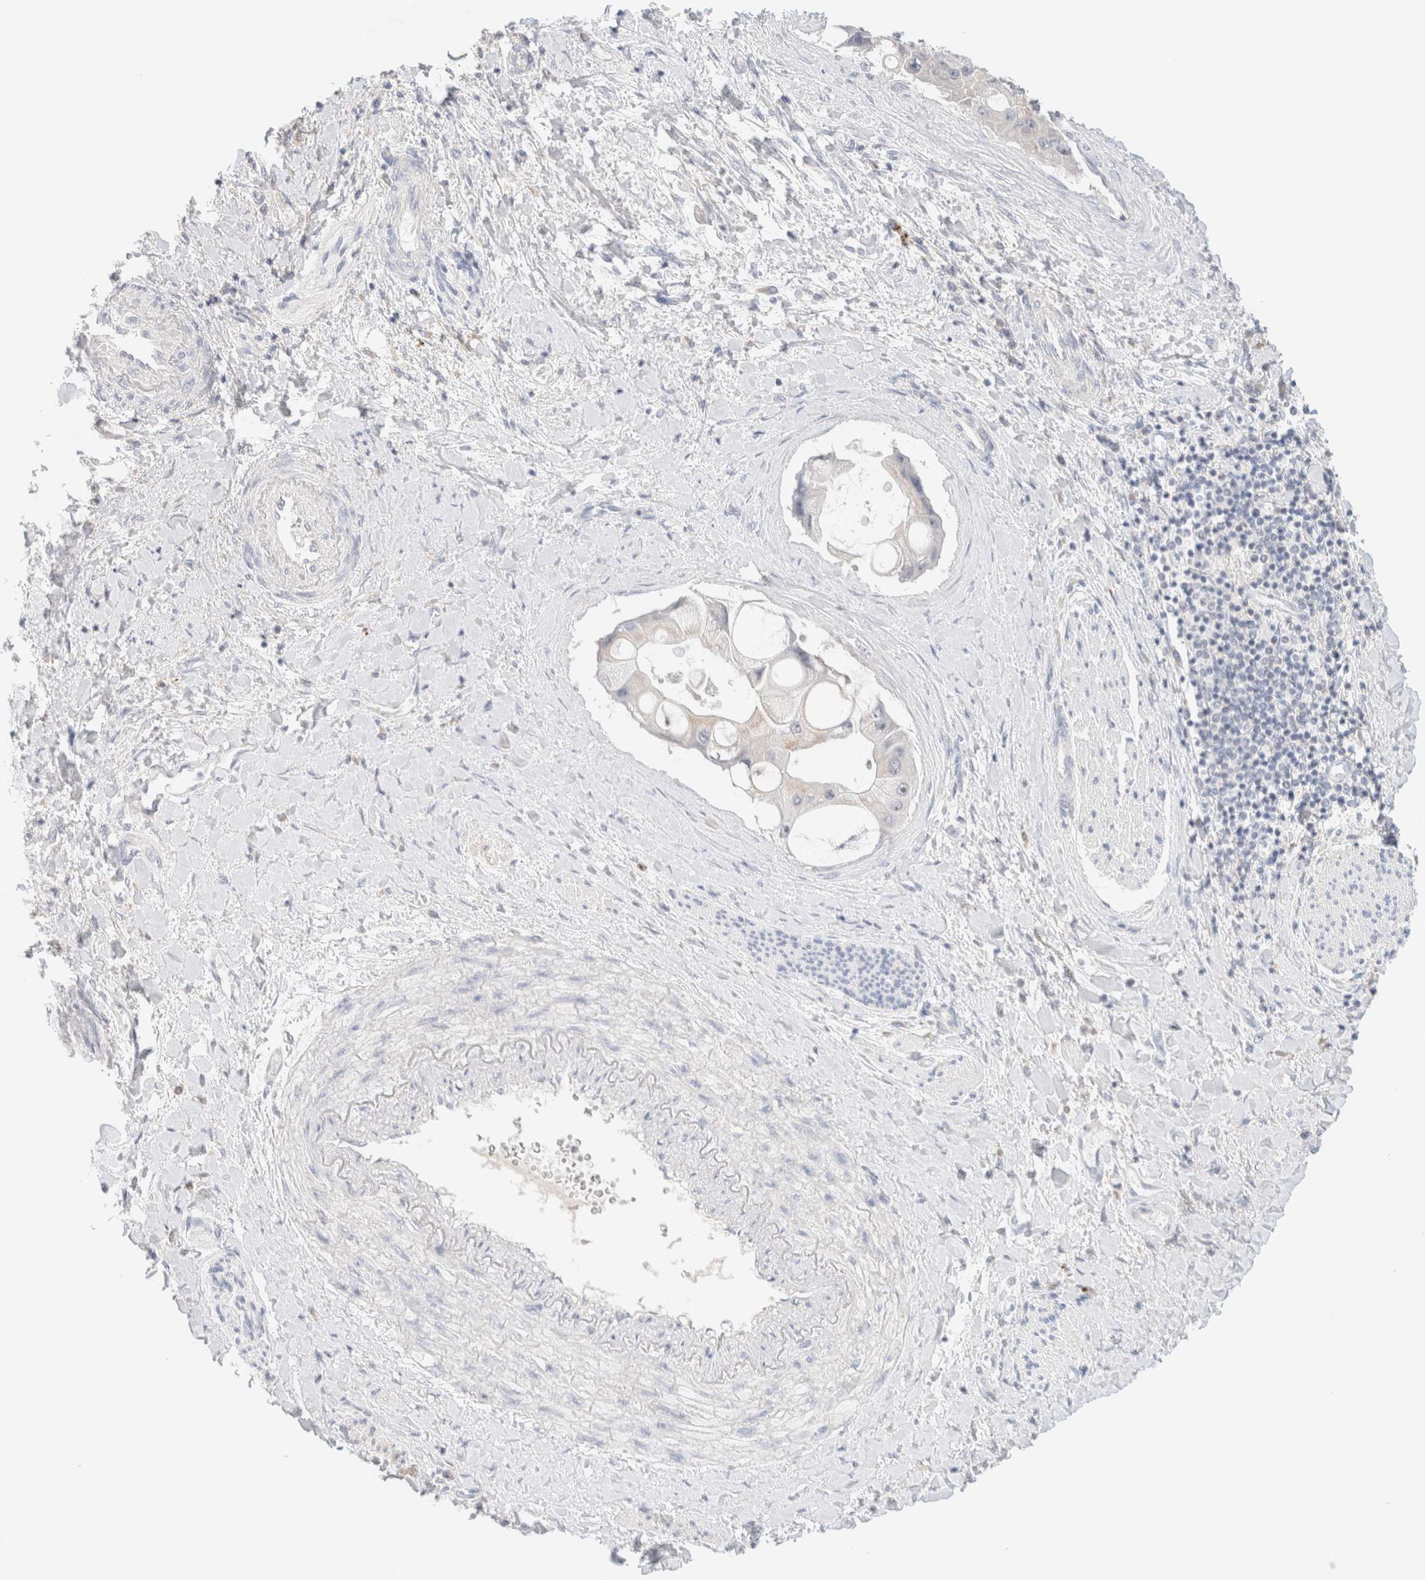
{"staining": {"intensity": "weak", "quantity": "<25%", "location": "cytoplasmic/membranous"}, "tissue": "liver cancer", "cell_type": "Tumor cells", "image_type": "cancer", "snomed": [{"axis": "morphology", "description": "Cholangiocarcinoma"}, {"axis": "topography", "description": "Liver"}], "caption": "This is an IHC histopathology image of liver cancer (cholangiocarcinoma). There is no staining in tumor cells.", "gene": "HEXD", "patient": {"sex": "male", "age": 50}}